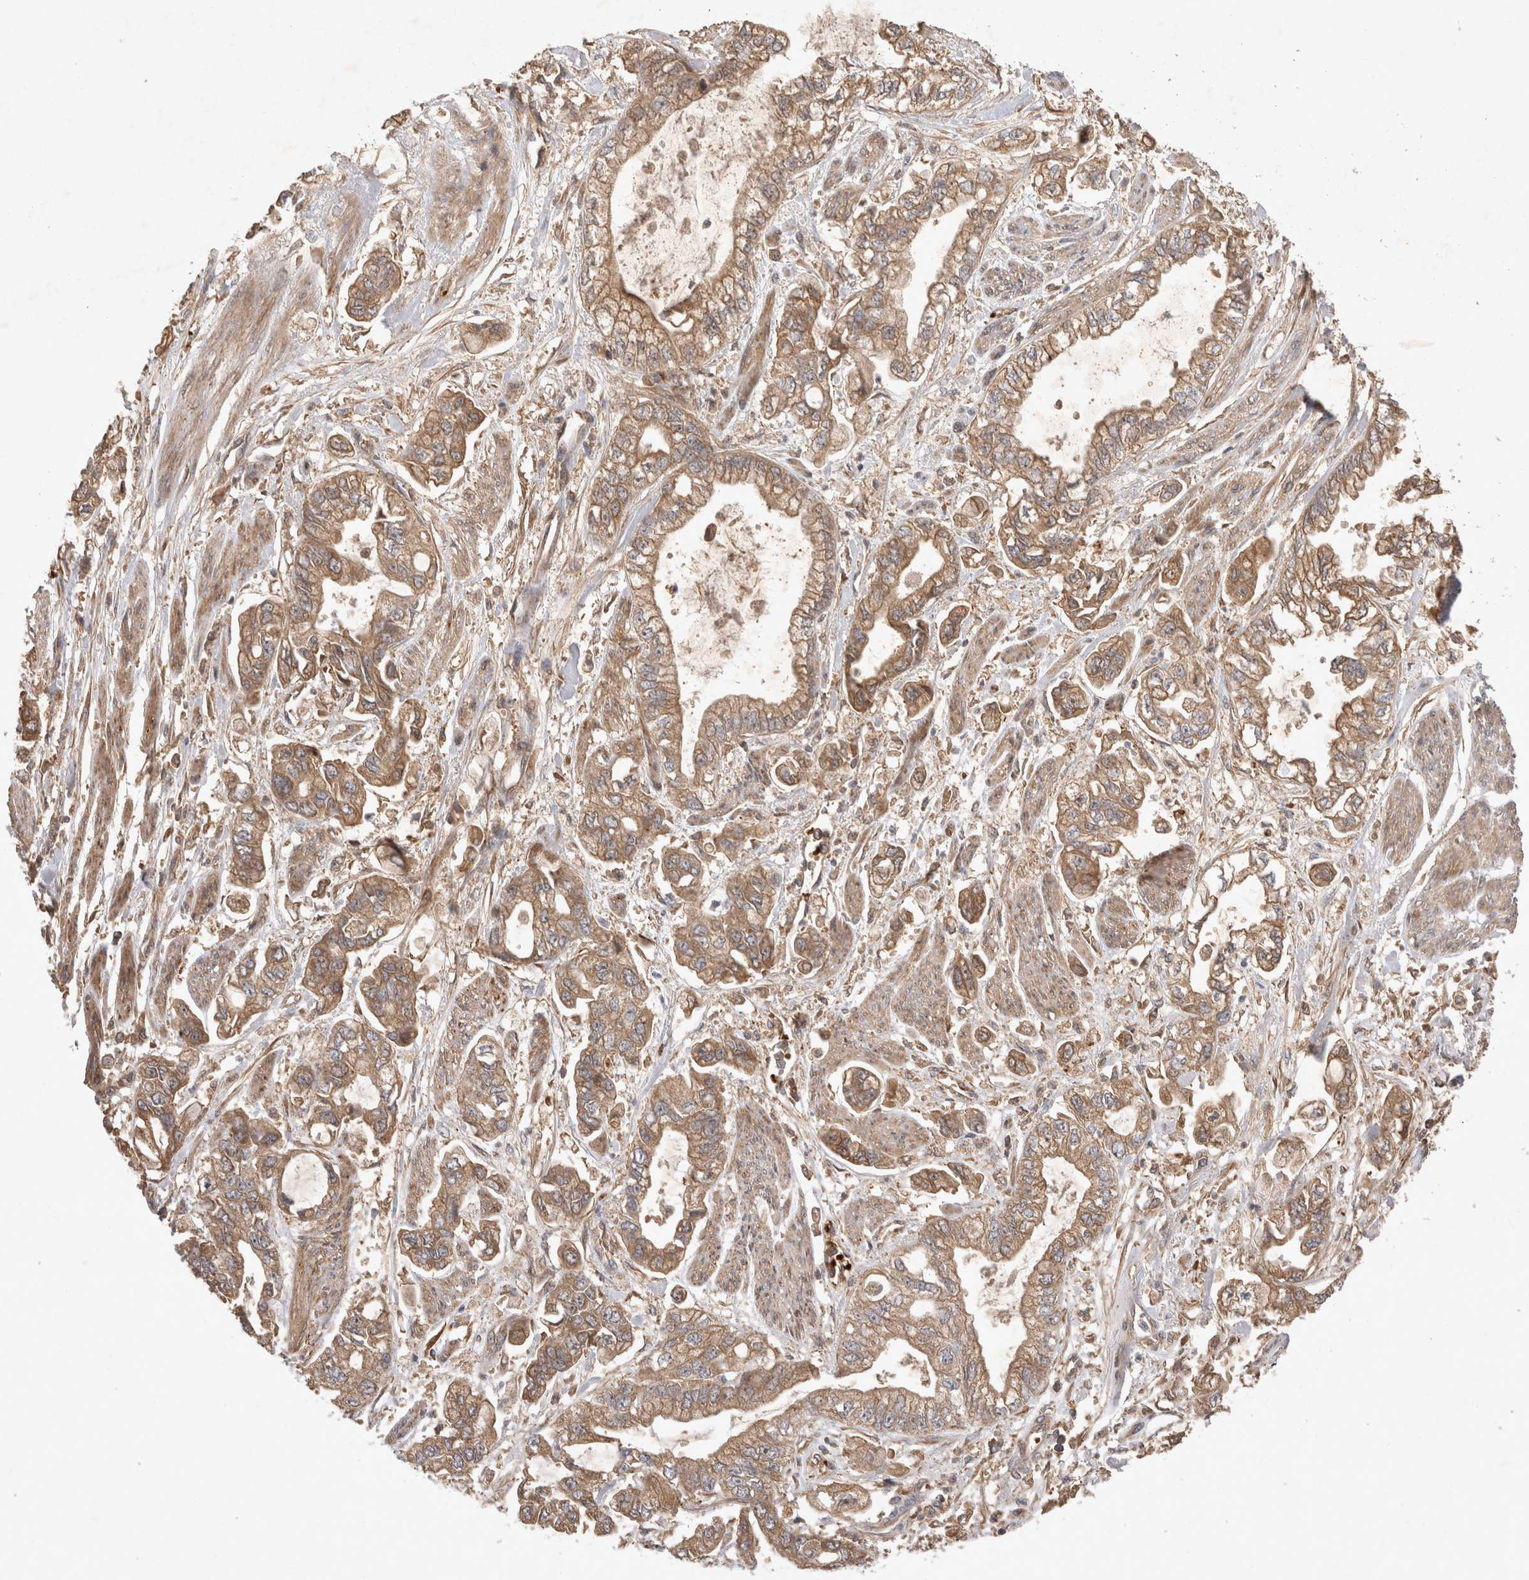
{"staining": {"intensity": "moderate", "quantity": ">75%", "location": "cytoplasmic/membranous"}, "tissue": "stomach cancer", "cell_type": "Tumor cells", "image_type": "cancer", "snomed": [{"axis": "morphology", "description": "Normal tissue, NOS"}, {"axis": "morphology", "description": "Adenocarcinoma, NOS"}, {"axis": "topography", "description": "Stomach"}], "caption": "Immunohistochemical staining of human stomach adenocarcinoma reveals moderate cytoplasmic/membranous protein expression in about >75% of tumor cells.", "gene": "FAM221A", "patient": {"sex": "male", "age": 62}}